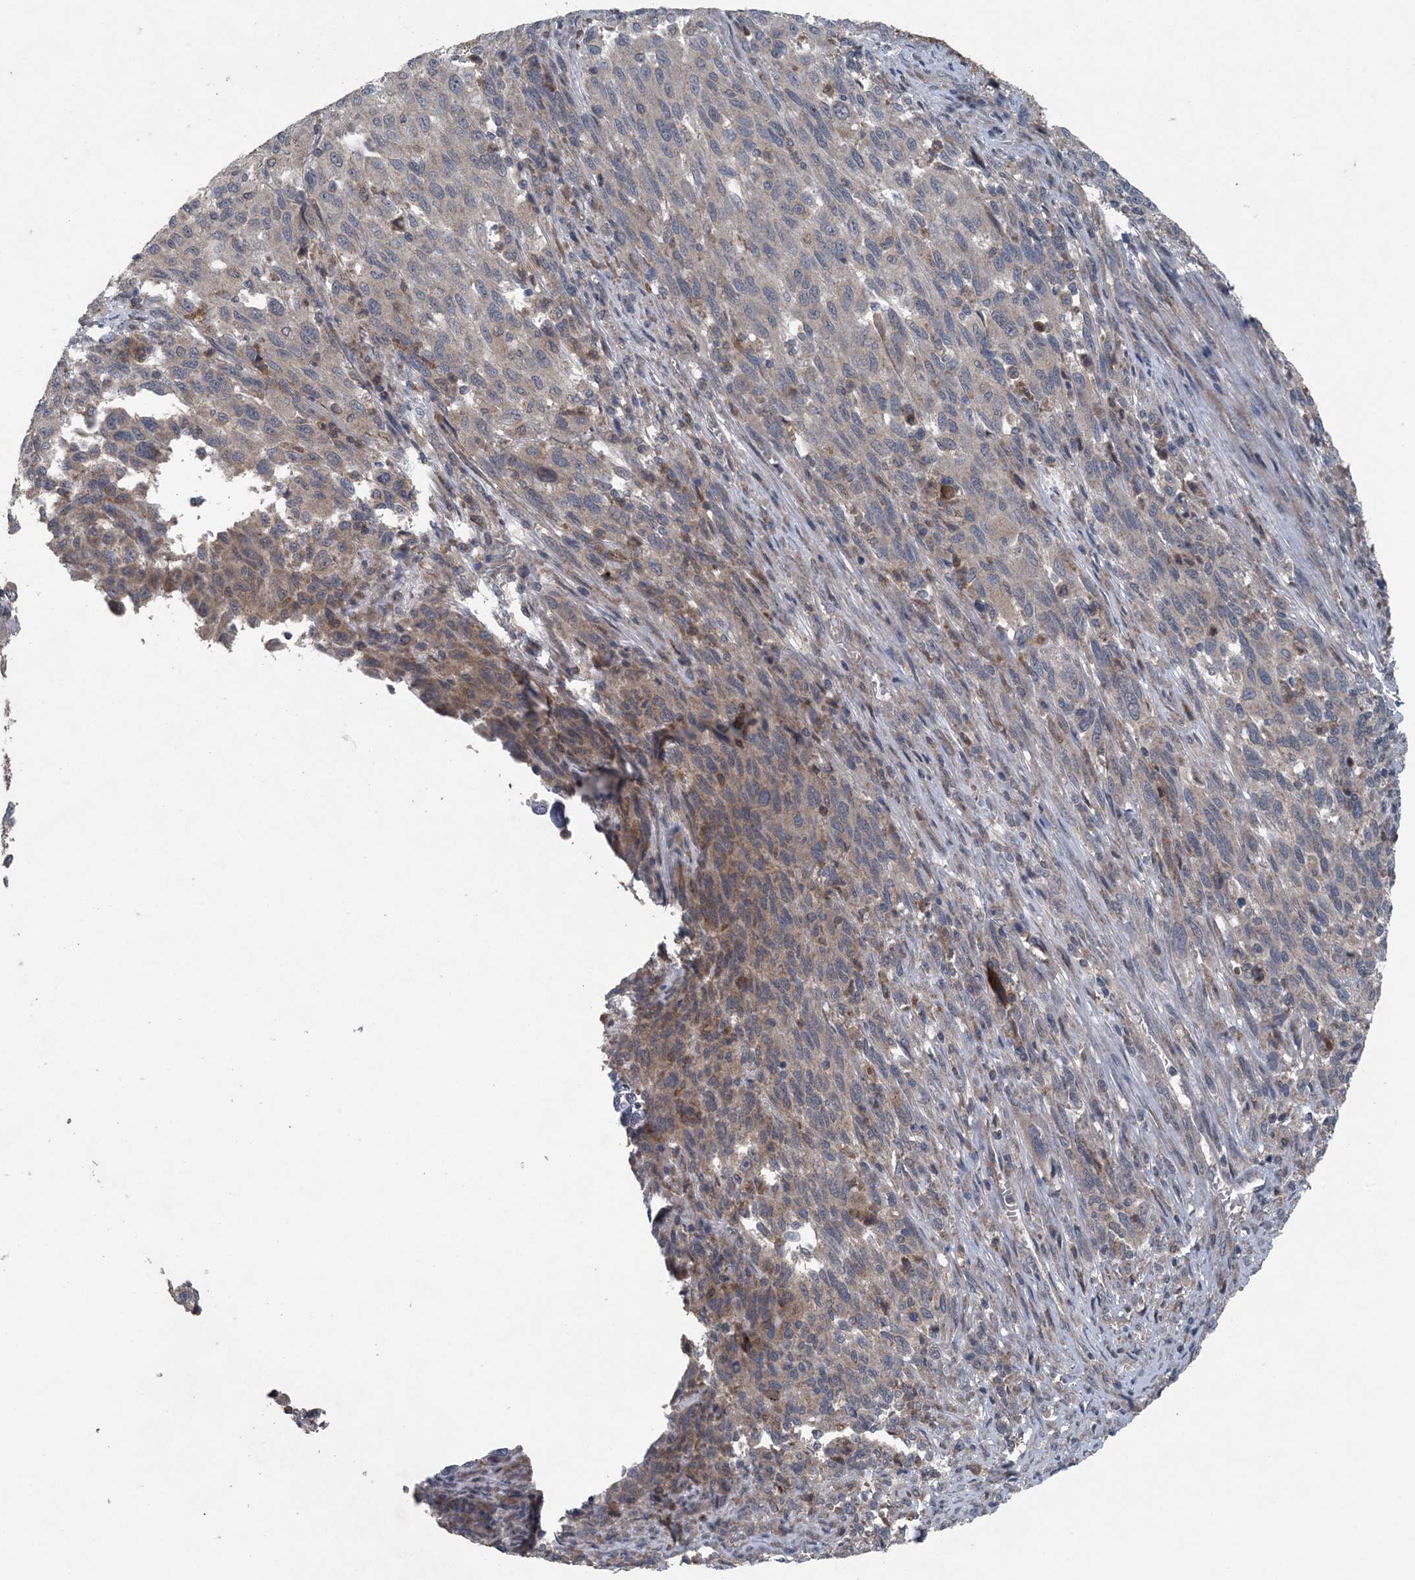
{"staining": {"intensity": "negative", "quantity": "none", "location": "none"}, "tissue": "melanoma", "cell_type": "Tumor cells", "image_type": "cancer", "snomed": [{"axis": "morphology", "description": "Malignant melanoma, Metastatic site"}, {"axis": "topography", "description": "Lymph node"}], "caption": "Immunohistochemistry image of human melanoma stained for a protein (brown), which shows no staining in tumor cells. (DAB immunohistochemistry (IHC) with hematoxylin counter stain).", "gene": "MYO9B", "patient": {"sex": "male", "age": 61}}